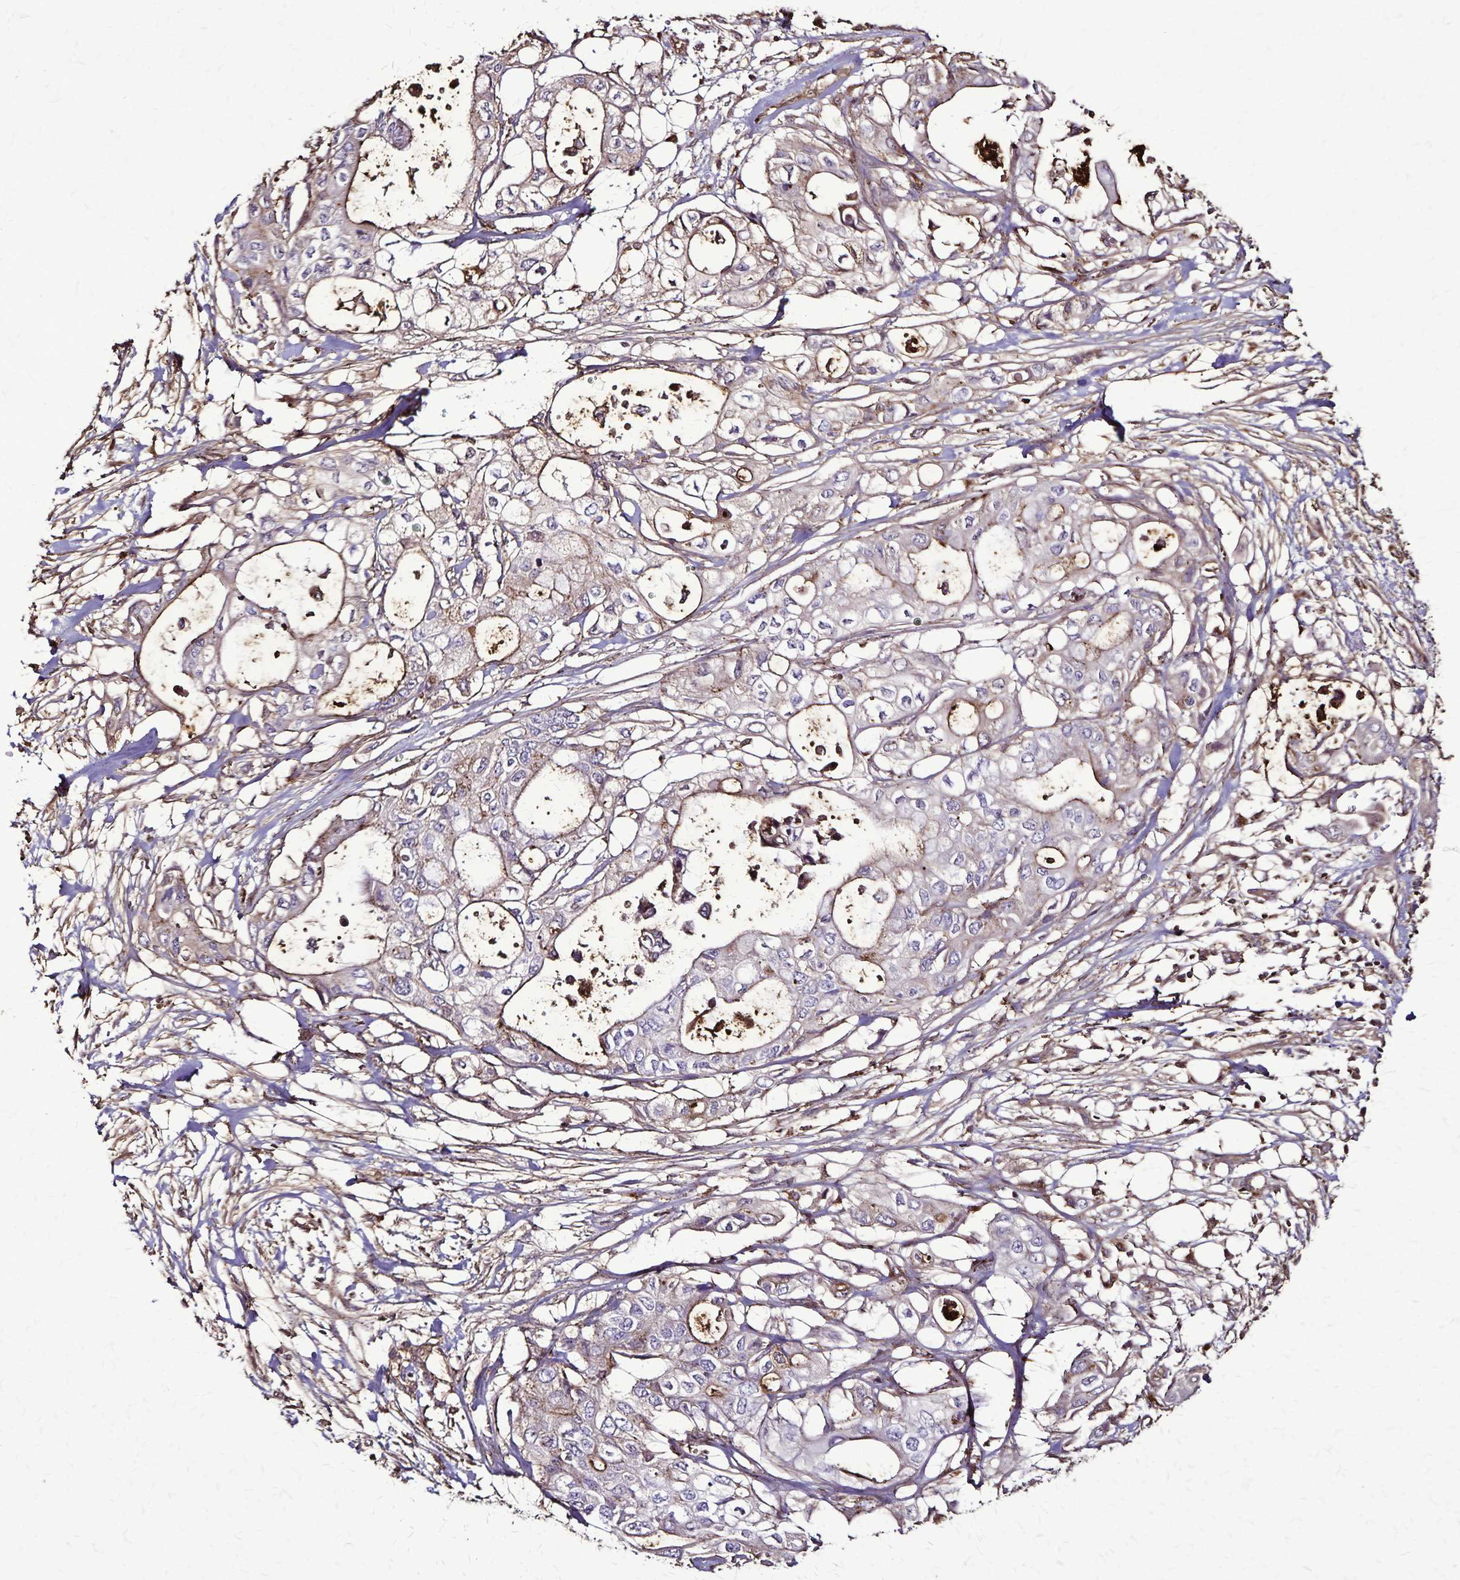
{"staining": {"intensity": "weak", "quantity": "25%-75%", "location": "cytoplasmic/membranous"}, "tissue": "pancreatic cancer", "cell_type": "Tumor cells", "image_type": "cancer", "snomed": [{"axis": "morphology", "description": "Adenocarcinoma, NOS"}, {"axis": "topography", "description": "Pancreas"}], "caption": "Human pancreatic cancer (adenocarcinoma) stained with a brown dye displays weak cytoplasmic/membranous positive staining in approximately 25%-75% of tumor cells.", "gene": "CHMP1B", "patient": {"sex": "female", "age": 63}}